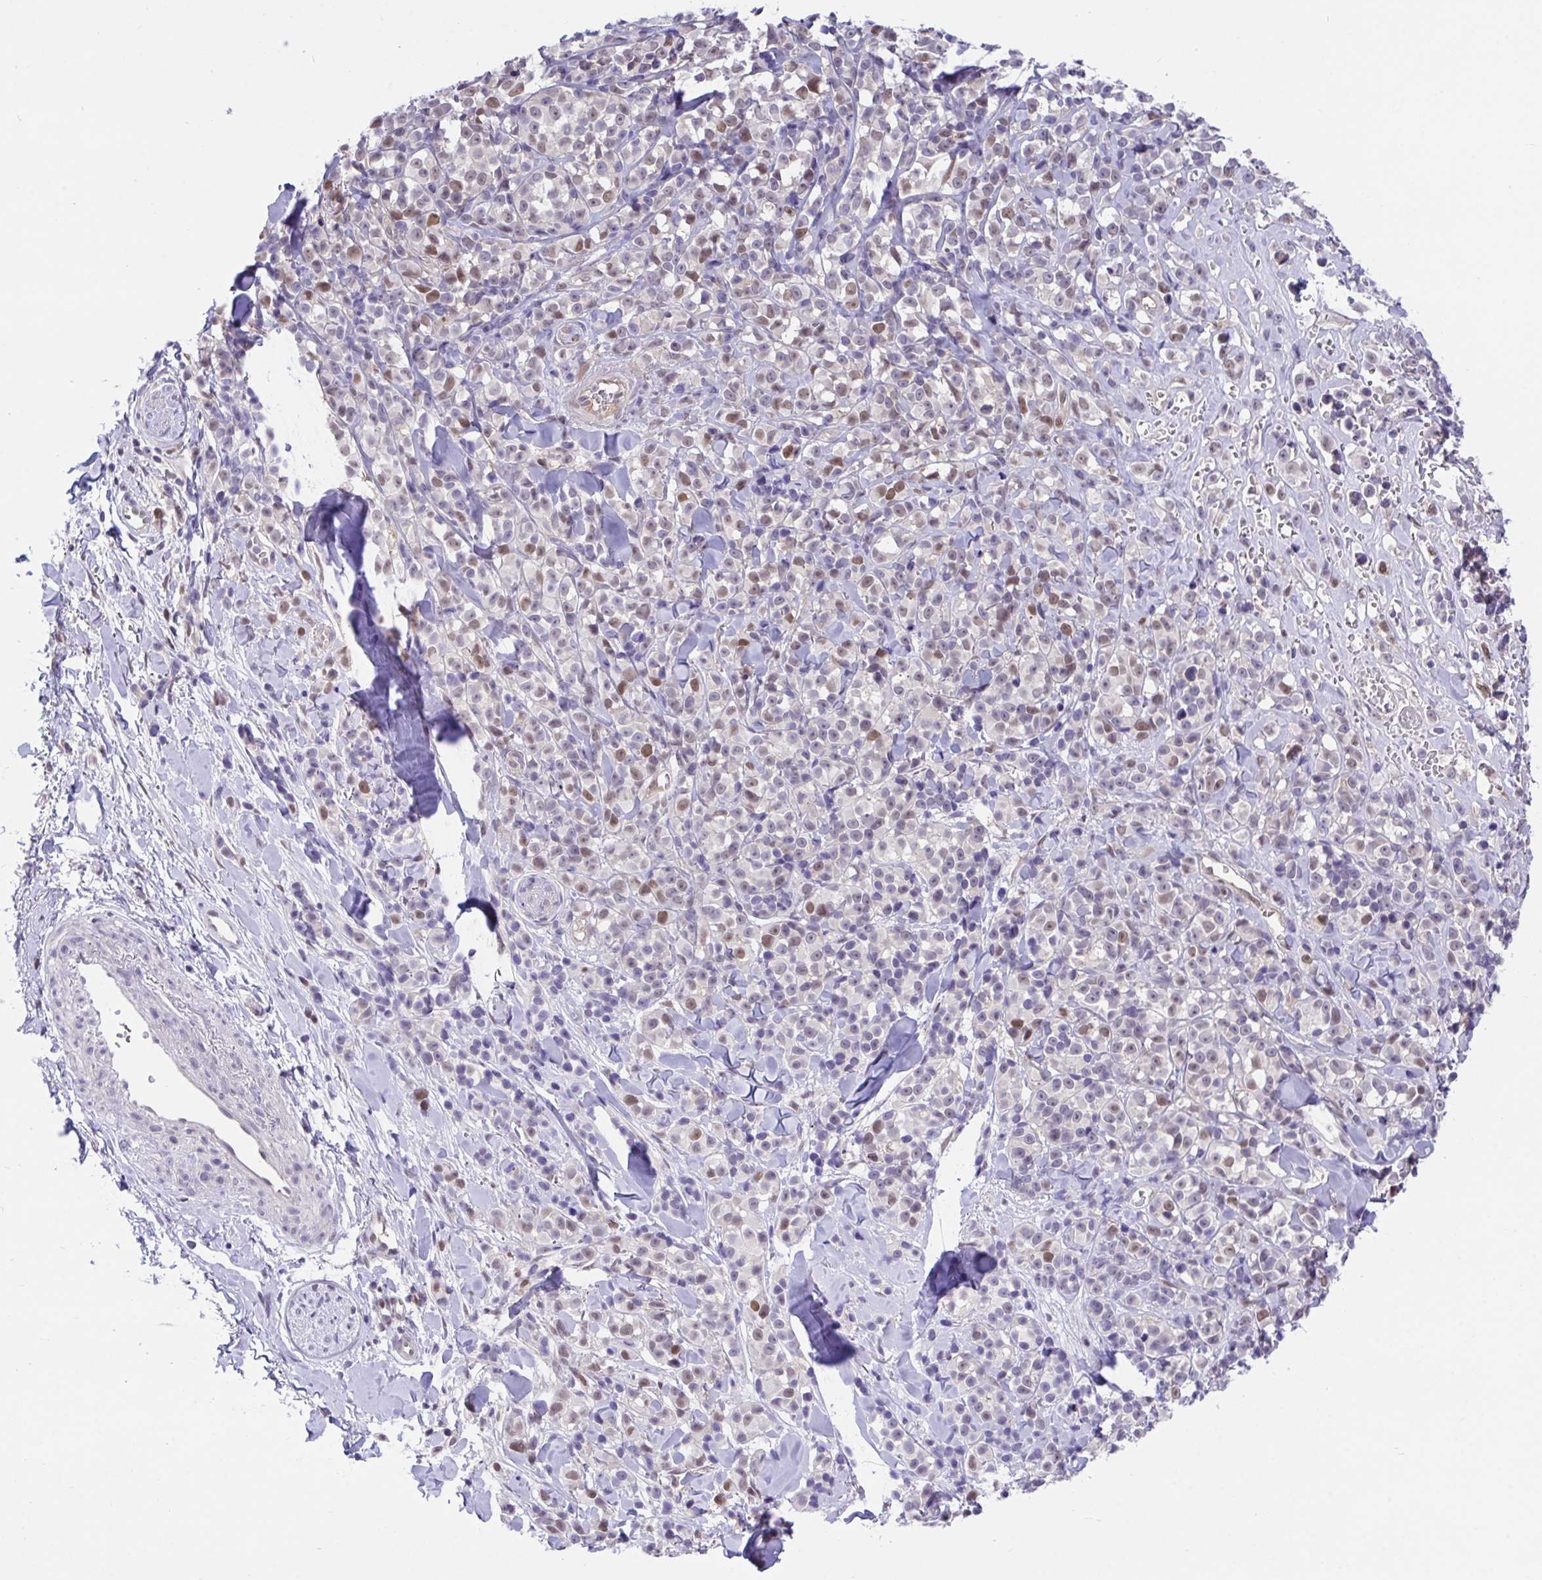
{"staining": {"intensity": "moderate", "quantity": "<25%", "location": "nuclear"}, "tissue": "melanoma", "cell_type": "Tumor cells", "image_type": "cancer", "snomed": [{"axis": "morphology", "description": "Malignant melanoma, NOS"}, {"axis": "topography", "description": "Skin"}], "caption": "Melanoma stained with a brown dye shows moderate nuclear positive staining in about <25% of tumor cells.", "gene": "ZNF444", "patient": {"sex": "male", "age": 85}}